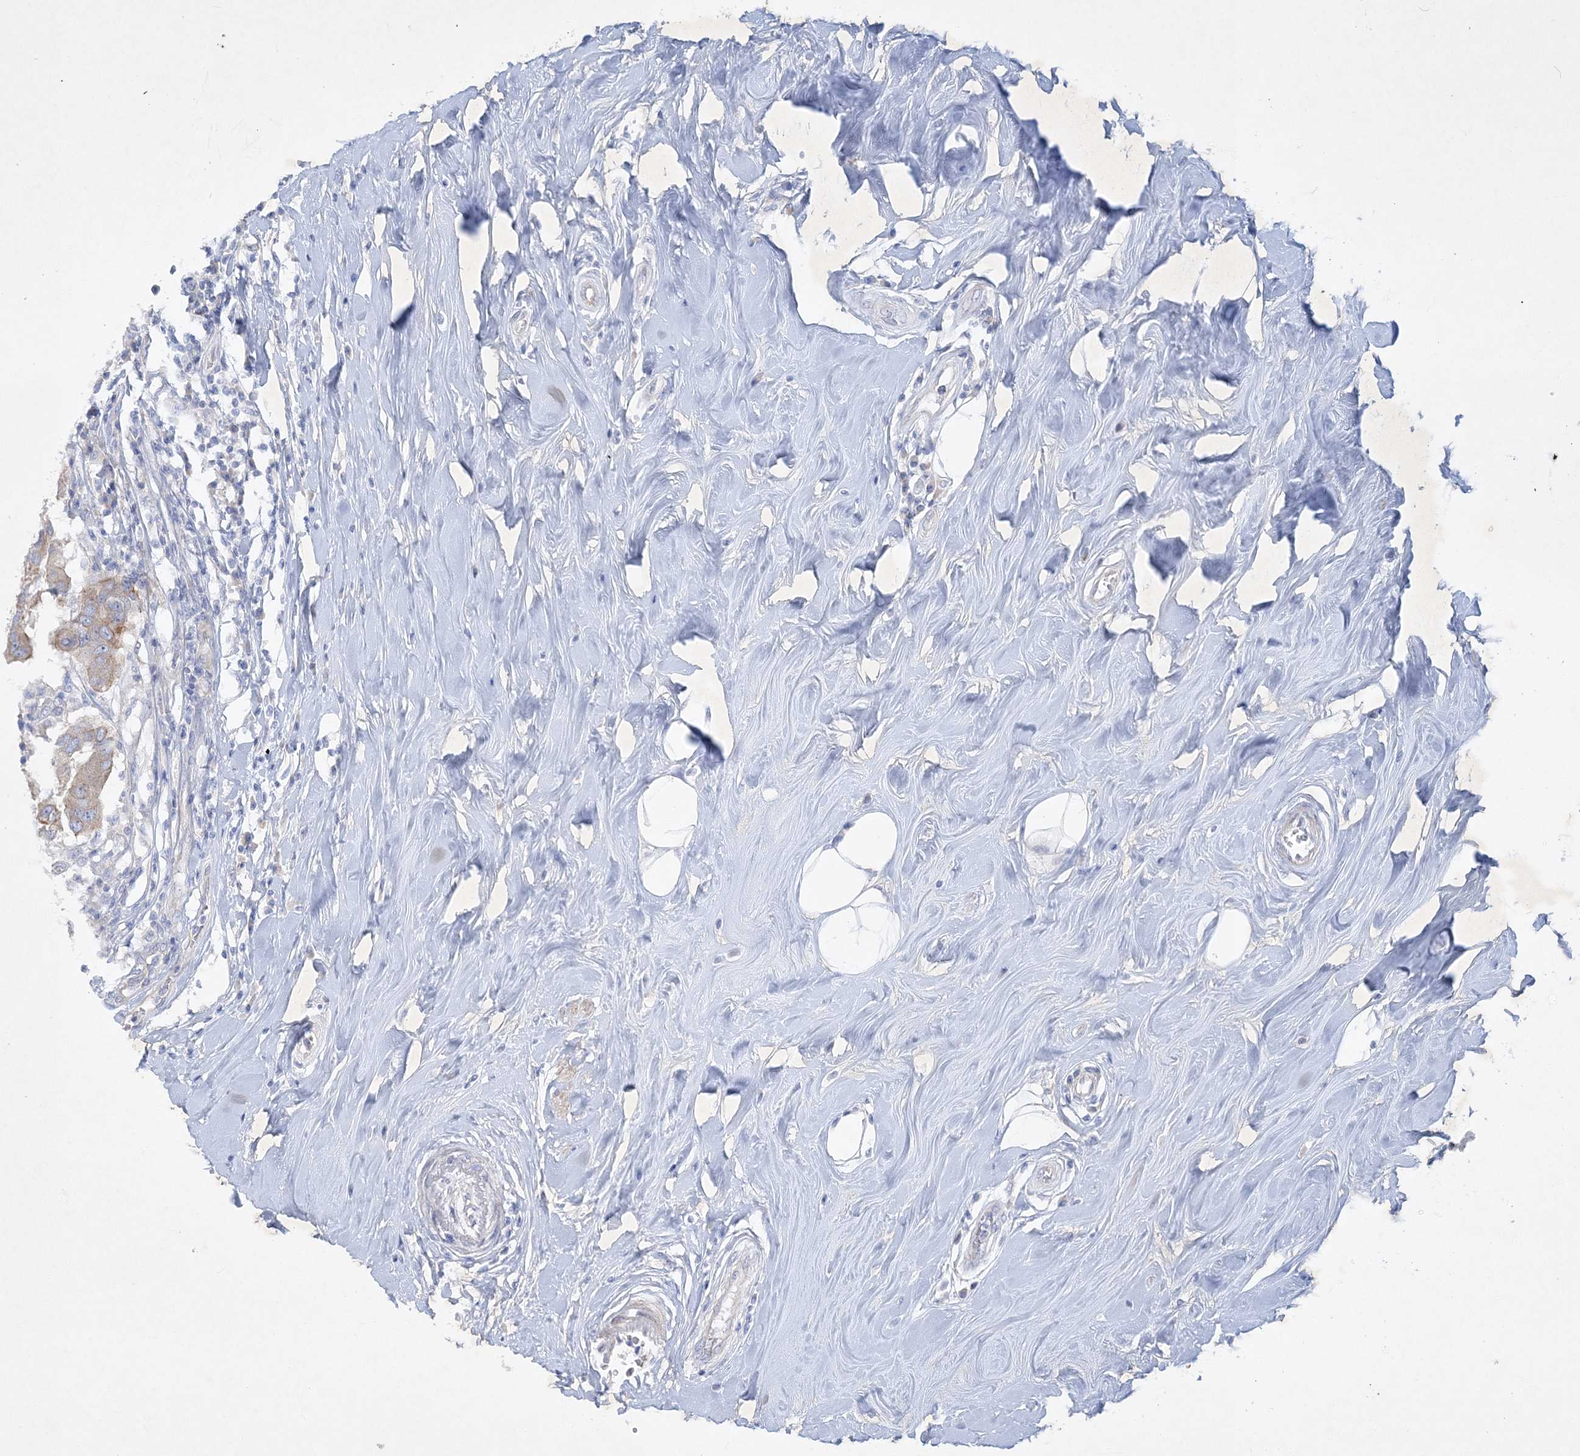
{"staining": {"intensity": "weak", "quantity": ">75%", "location": "cytoplasmic/membranous"}, "tissue": "breast cancer", "cell_type": "Tumor cells", "image_type": "cancer", "snomed": [{"axis": "morphology", "description": "Duct carcinoma"}, {"axis": "topography", "description": "Breast"}], "caption": "Human breast intraductal carcinoma stained with a brown dye reveals weak cytoplasmic/membranous positive expression in approximately >75% of tumor cells.", "gene": "FARSB", "patient": {"sex": "female", "age": 27}}